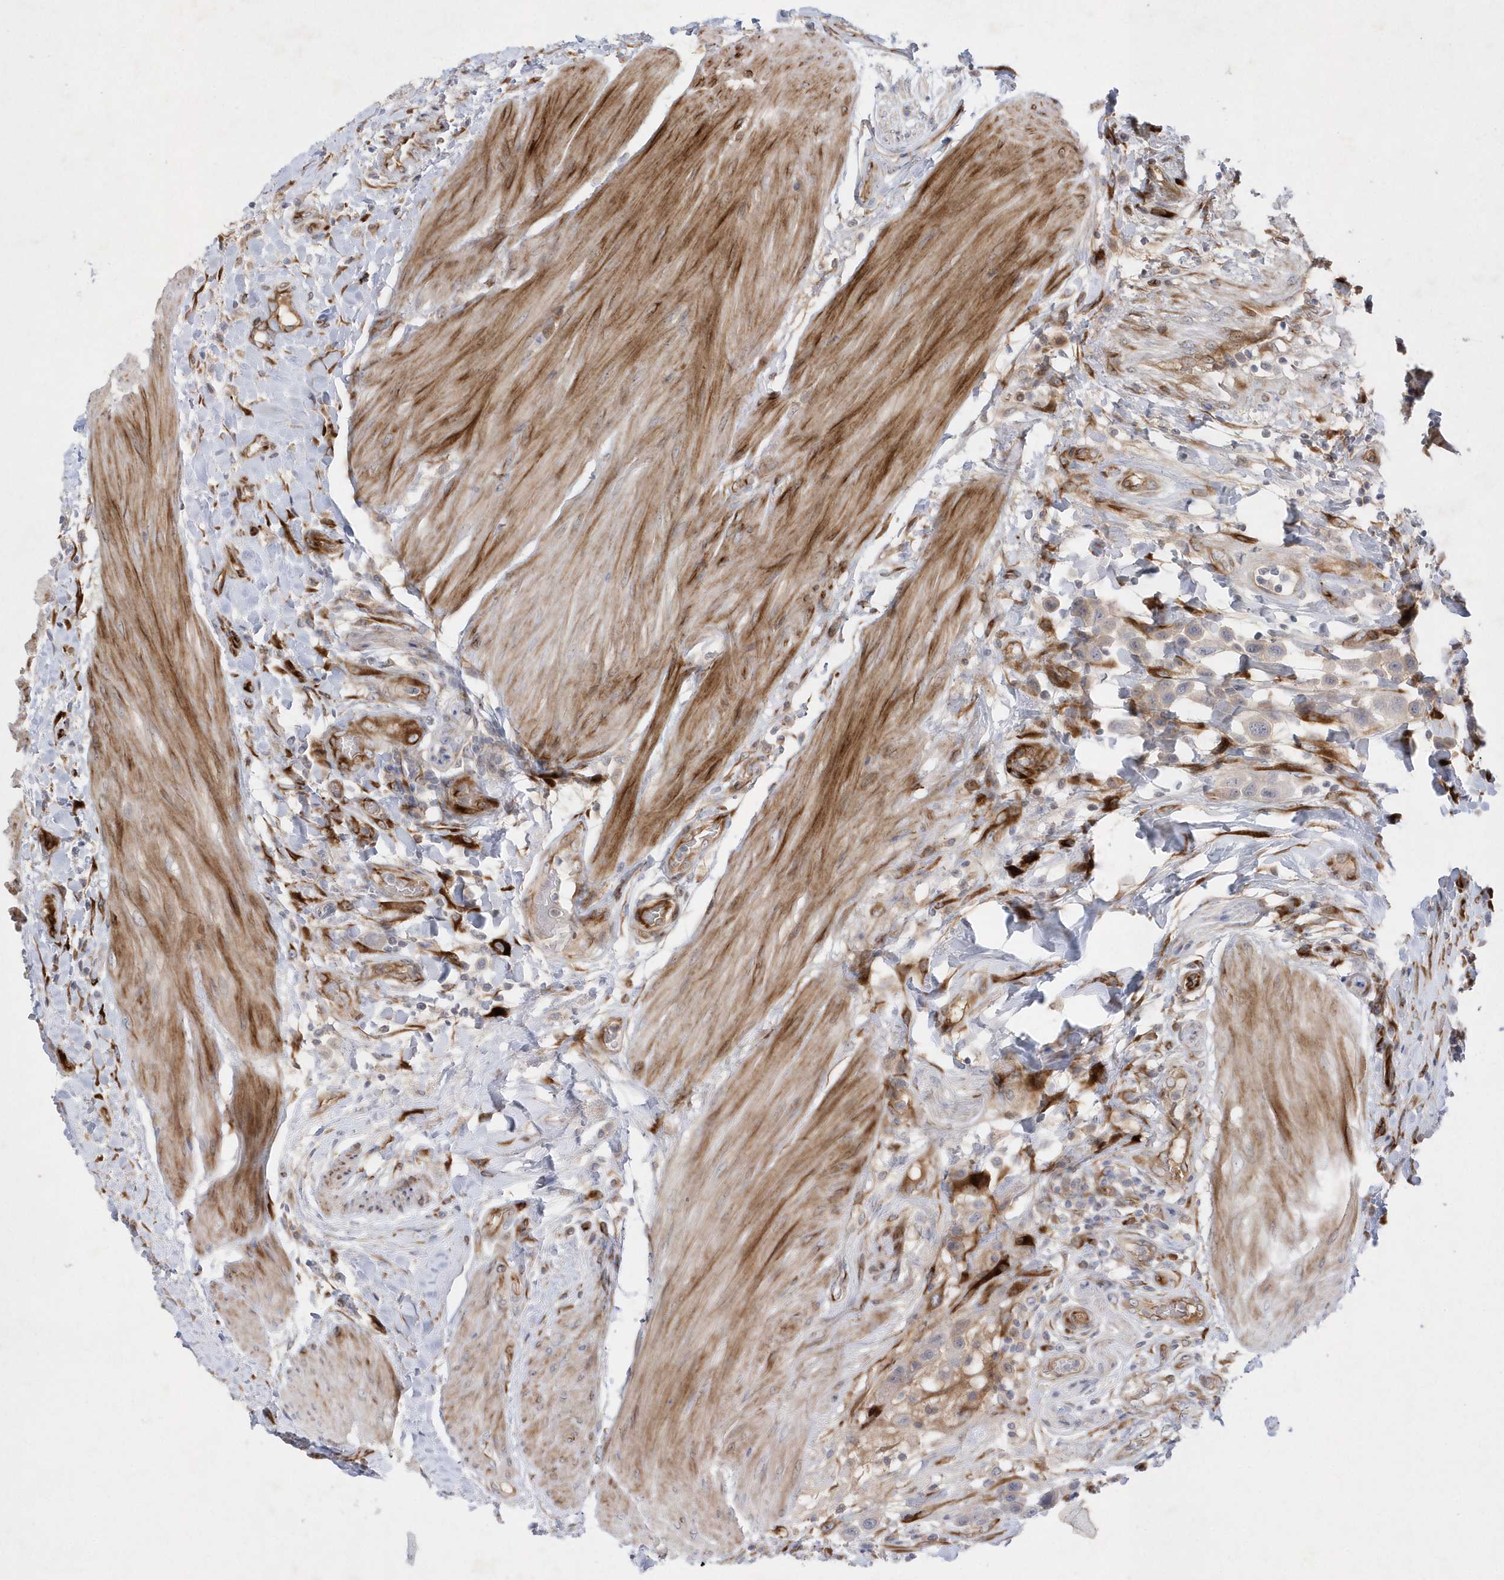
{"staining": {"intensity": "negative", "quantity": "none", "location": "none"}, "tissue": "urothelial cancer", "cell_type": "Tumor cells", "image_type": "cancer", "snomed": [{"axis": "morphology", "description": "Urothelial carcinoma, High grade"}, {"axis": "topography", "description": "Urinary bladder"}], "caption": "Histopathology image shows no significant protein staining in tumor cells of urothelial carcinoma (high-grade).", "gene": "TMEM132B", "patient": {"sex": "male", "age": 50}}